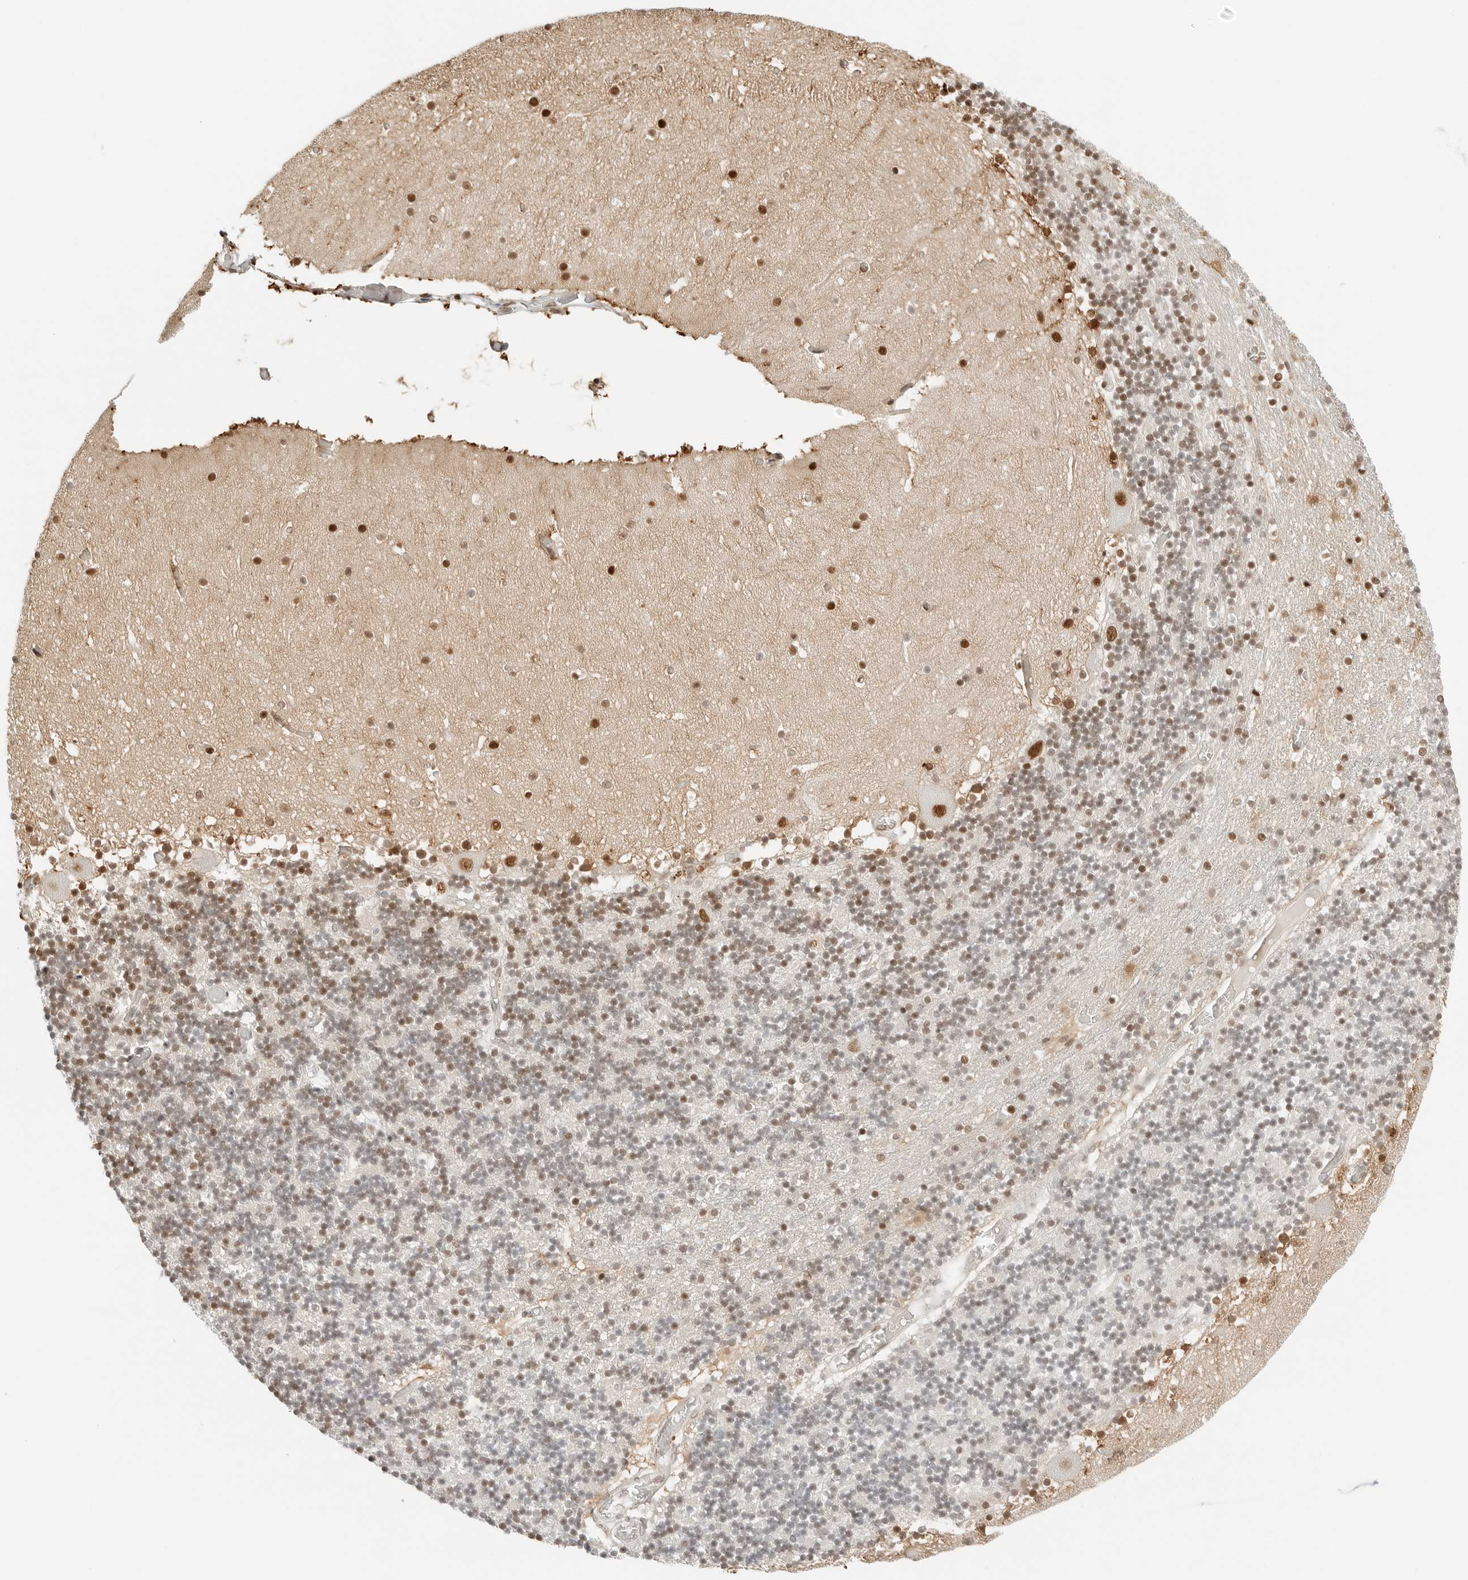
{"staining": {"intensity": "moderate", "quantity": "25%-75%", "location": "nuclear"}, "tissue": "cerebellum", "cell_type": "Cells in granular layer", "image_type": "normal", "snomed": [{"axis": "morphology", "description": "Normal tissue, NOS"}, {"axis": "topography", "description": "Cerebellum"}], "caption": "Immunohistochemical staining of benign human cerebellum displays 25%-75% levels of moderate nuclear protein expression in about 25%-75% of cells in granular layer.", "gene": "CRTC2", "patient": {"sex": "female", "age": 28}}